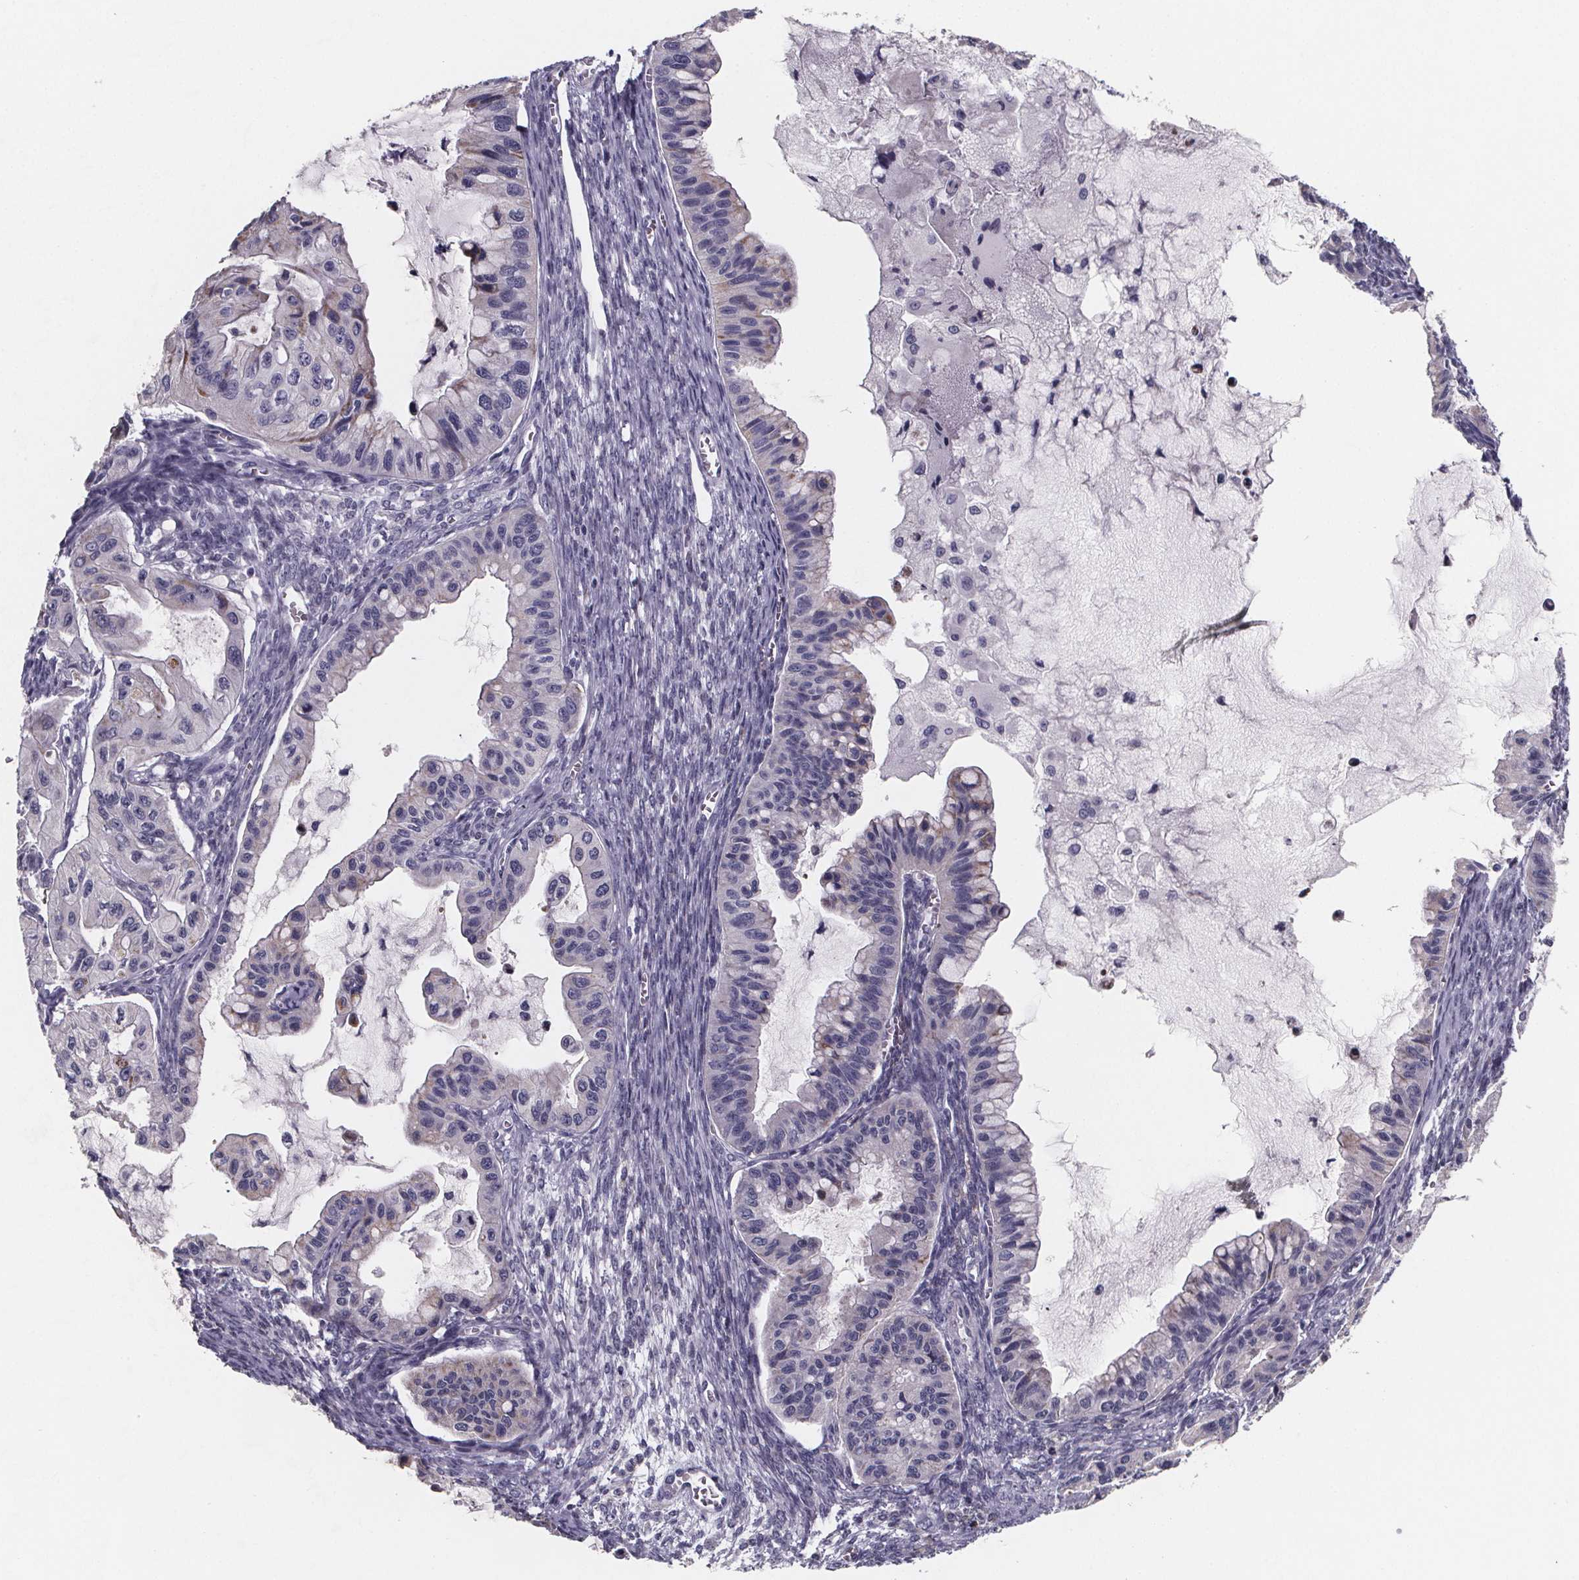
{"staining": {"intensity": "moderate", "quantity": "<25%", "location": "cytoplasmic/membranous"}, "tissue": "ovarian cancer", "cell_type": "Tumor cells", "image_type": "cancer", "snomed": [{"axis": "morphology", "description": "Cystadenocarcinoma, mucinous, NOS"}, {"axis": "topography", "description": "Ovary"}], "caption": "Protein expression analysis of ovarian cancer displays moderate cytoplasmic/membranous positivity in about <25% of tumor cells.", "gene": "PAH", "patient": {"sex": "female", "age": 72}}